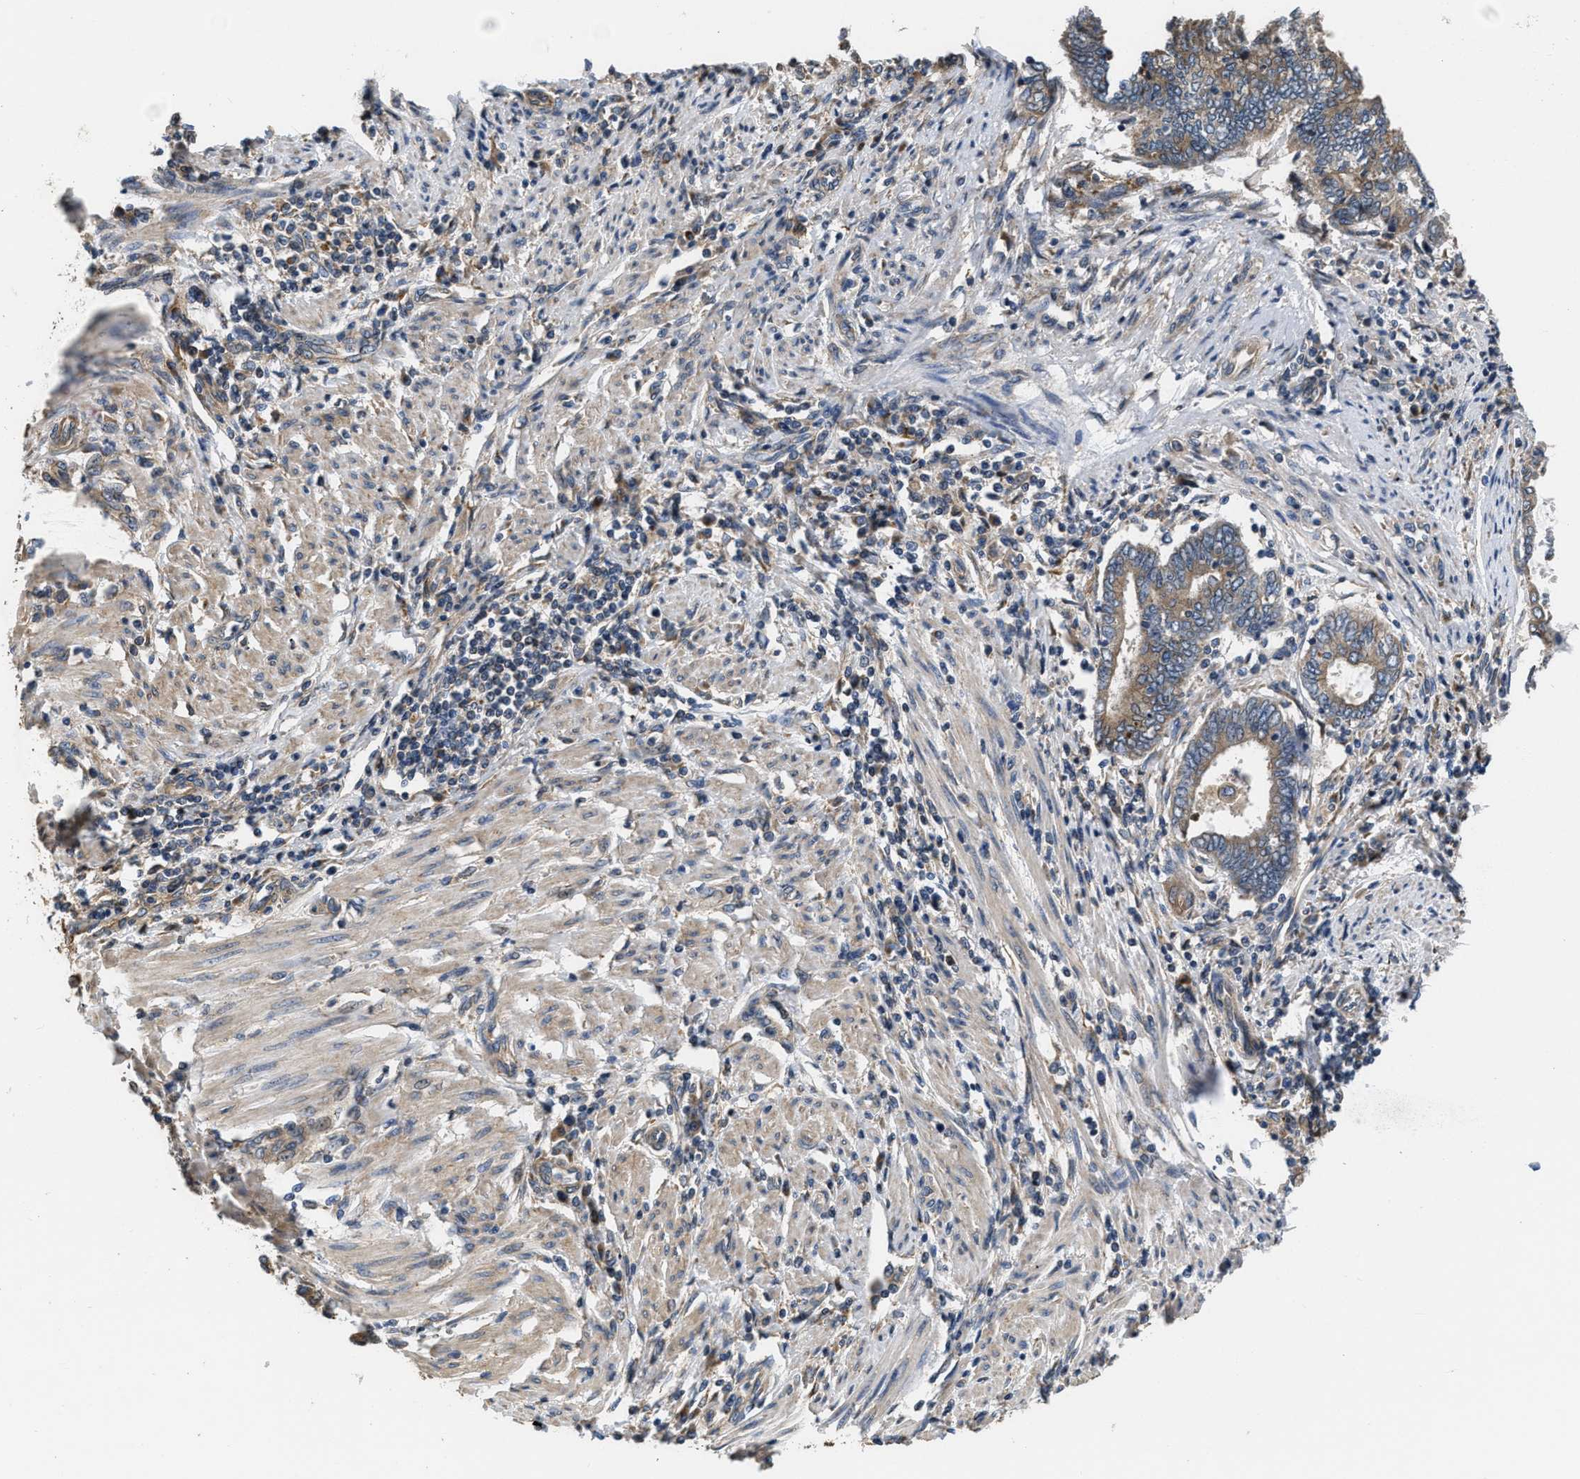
{"staining": {"intensity": "moderate", "quantity": ">75%", "location": "cytoplasmic/membranous"}, "tissue": "endometrial cancer", "cell_type": "Tumor cells", "image_type": "cancer", "snomed": [{"axis": "morphology", "description": "Adenocarcinoma, NOS"}, {"axis": "topography", "description": "Uterus"}, {"axis": "topography", "description": "Endometrium"}], "caption": "Endometrial cancer (adenocarcinoma) stained with IHC displays moderate cytoplasmic/membranous expression in about >75% of tumor cells.", "gene": "CEP128", "patient": {"sex": "female", "age": 70}}